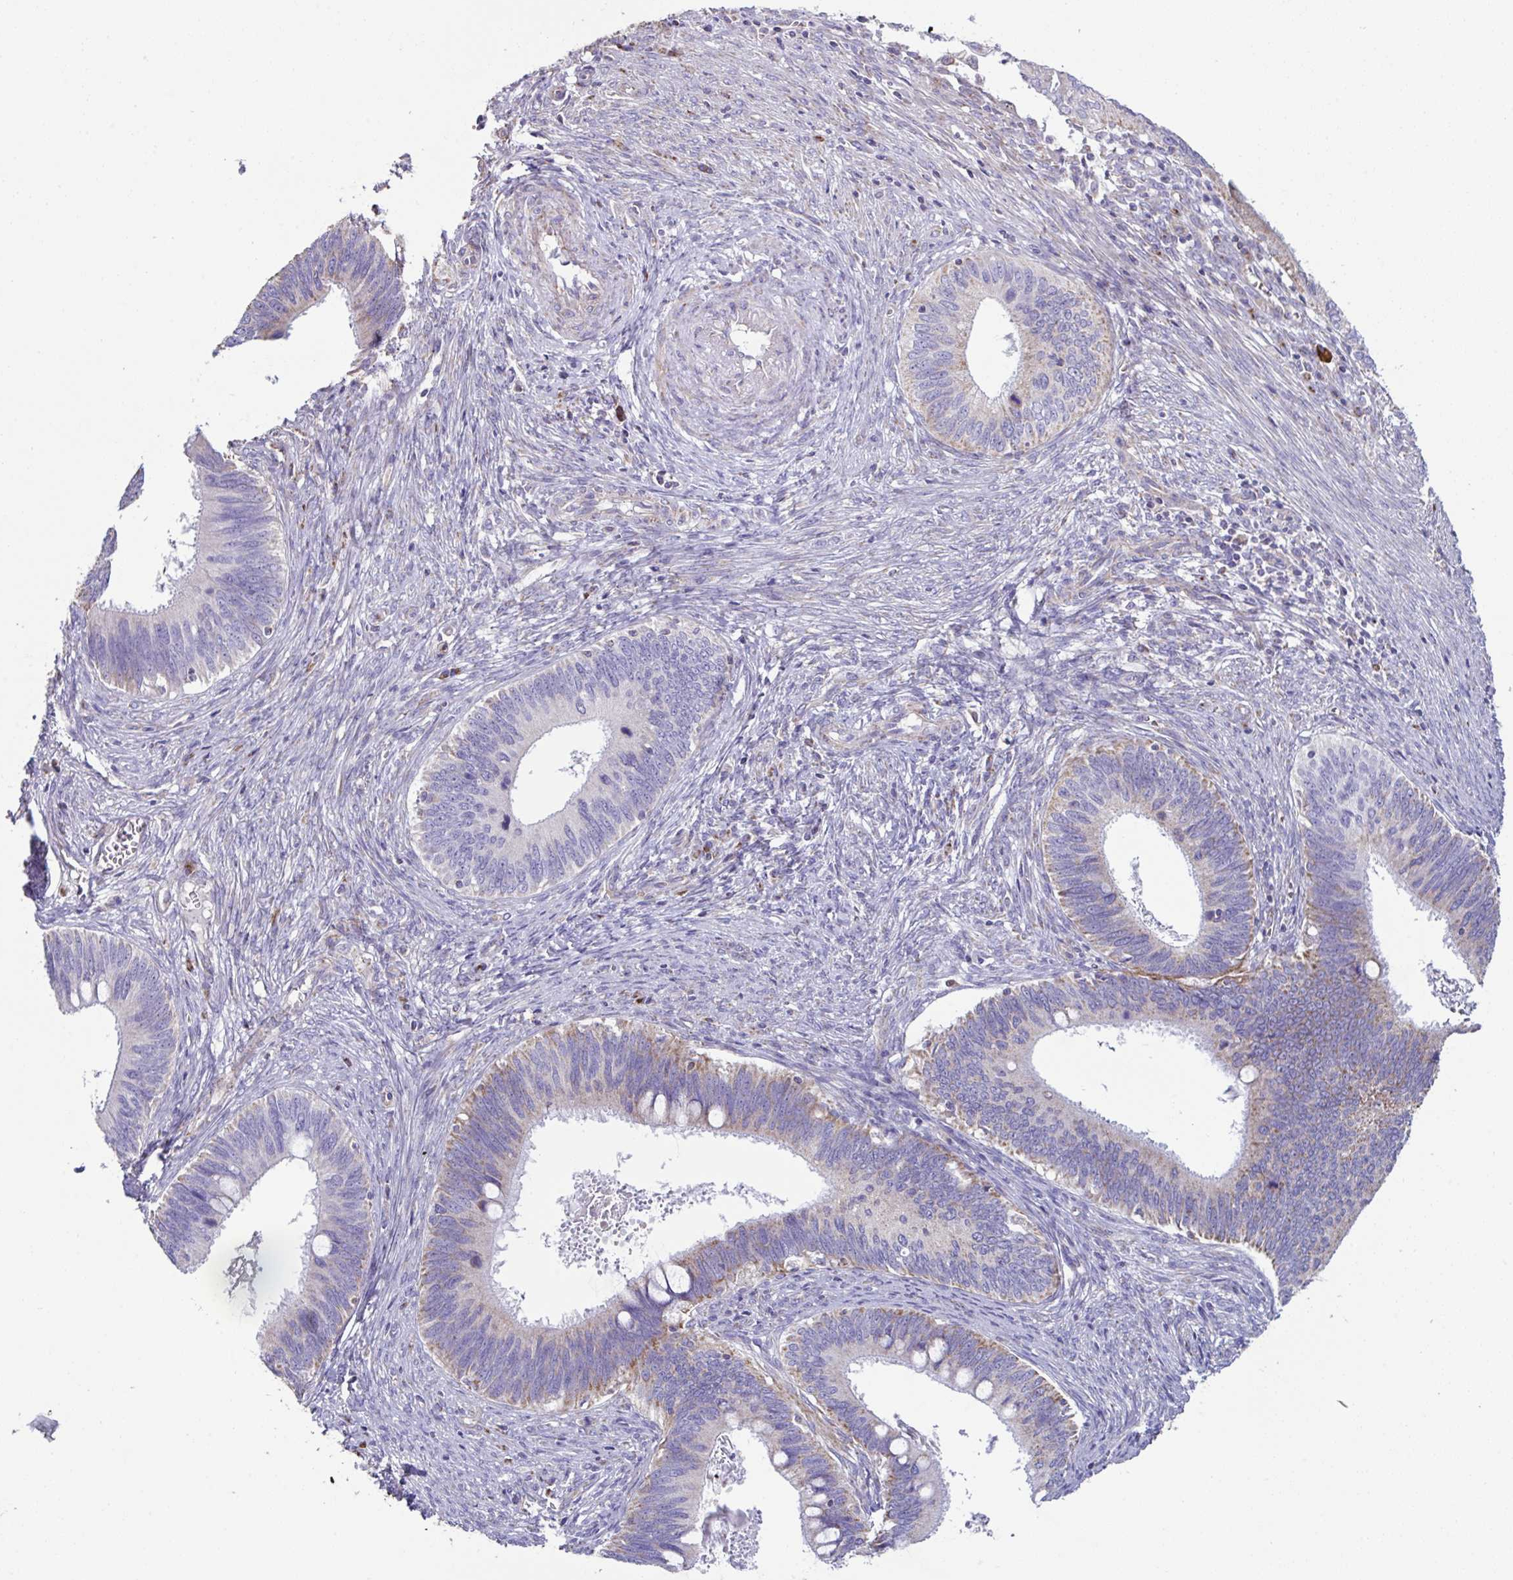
{"staining": {"intensity": "weak", "quantity": "<25%", "location": "cytoplasmic/membranous"}, "tissue": "cervical cancer", "cell_type": "Tumor cells", "image_type": "cancer", "snomed": [{"axis": "morphology", "description": "Adenocarcinoma, NOS"}, {"axis": "topography", "description": "Cervix"}], "caption": "Immunohistochemistry (IHC) photomicrograph of adenocarcinoma (cervical) stained for a protein (brown), which exhibits no staining in tumor cells. (IHC, brightfield microscopy, high magnification).", "gene": "DOK7", "patient": {"sex": "female", "age": 42}}